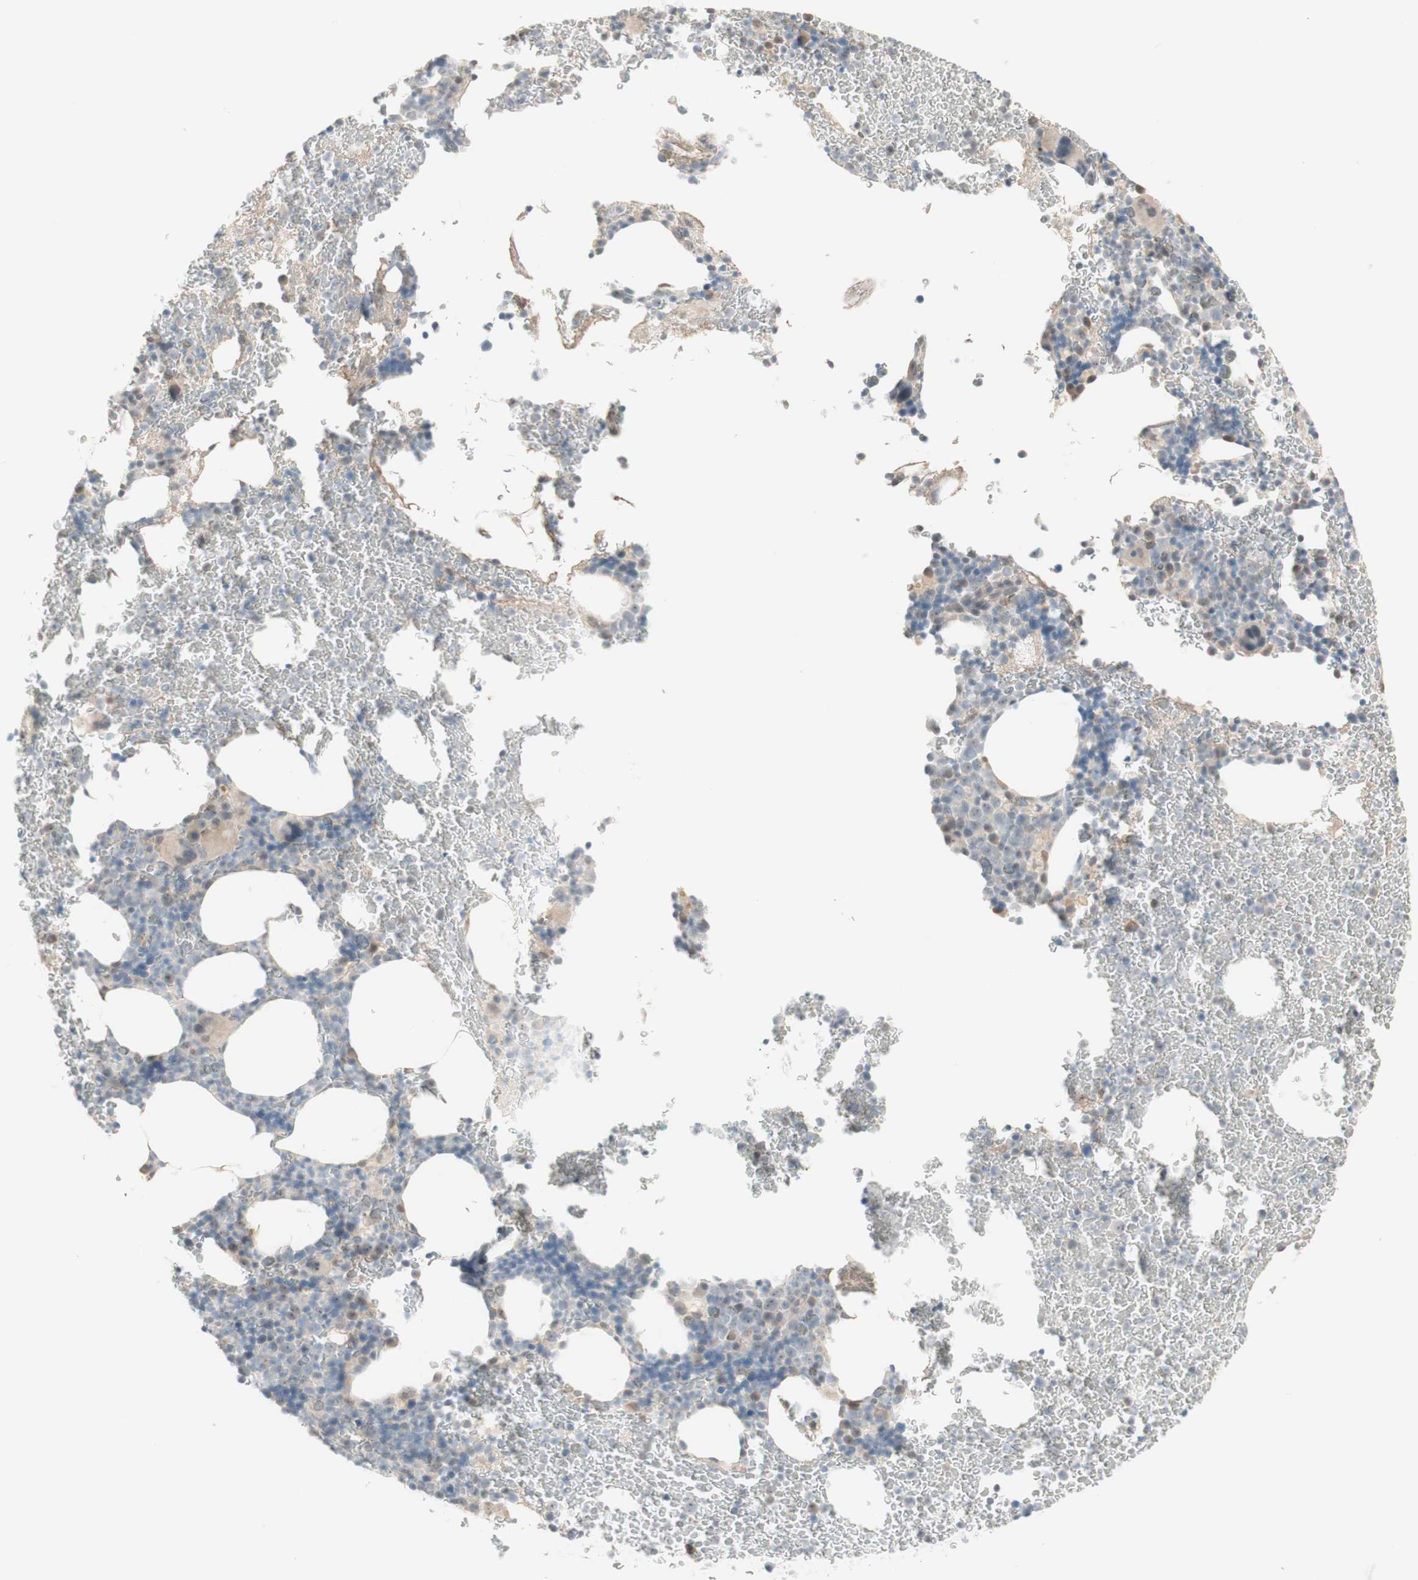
{"staining": {"intensity": "weak", "quantity": "<25%", "location": "cytoplasmic/membranous"}, "tissue": "bone marrow", "cell_type": "Hematopoietic cells", "image_type": "normal", "snomed": [{"axis": "morphology", "description": "Normal tissue, NOS"}, {"axis": "morphology", "description": "Inflammation, NOS"}, {"axis": "topography", "description": "Bone marrow"}], "caption": "Immunohistochemistry (IHC) micrograph of normal bone marrow: bone marrow stained with DAB (3,3'-diaminobenzidine) shows no significant protein expression in hematopoietic cells. Nuclei are stained in blue.", "gene": "PLCD4", "patient": {"sex": "male", "age": 72}}